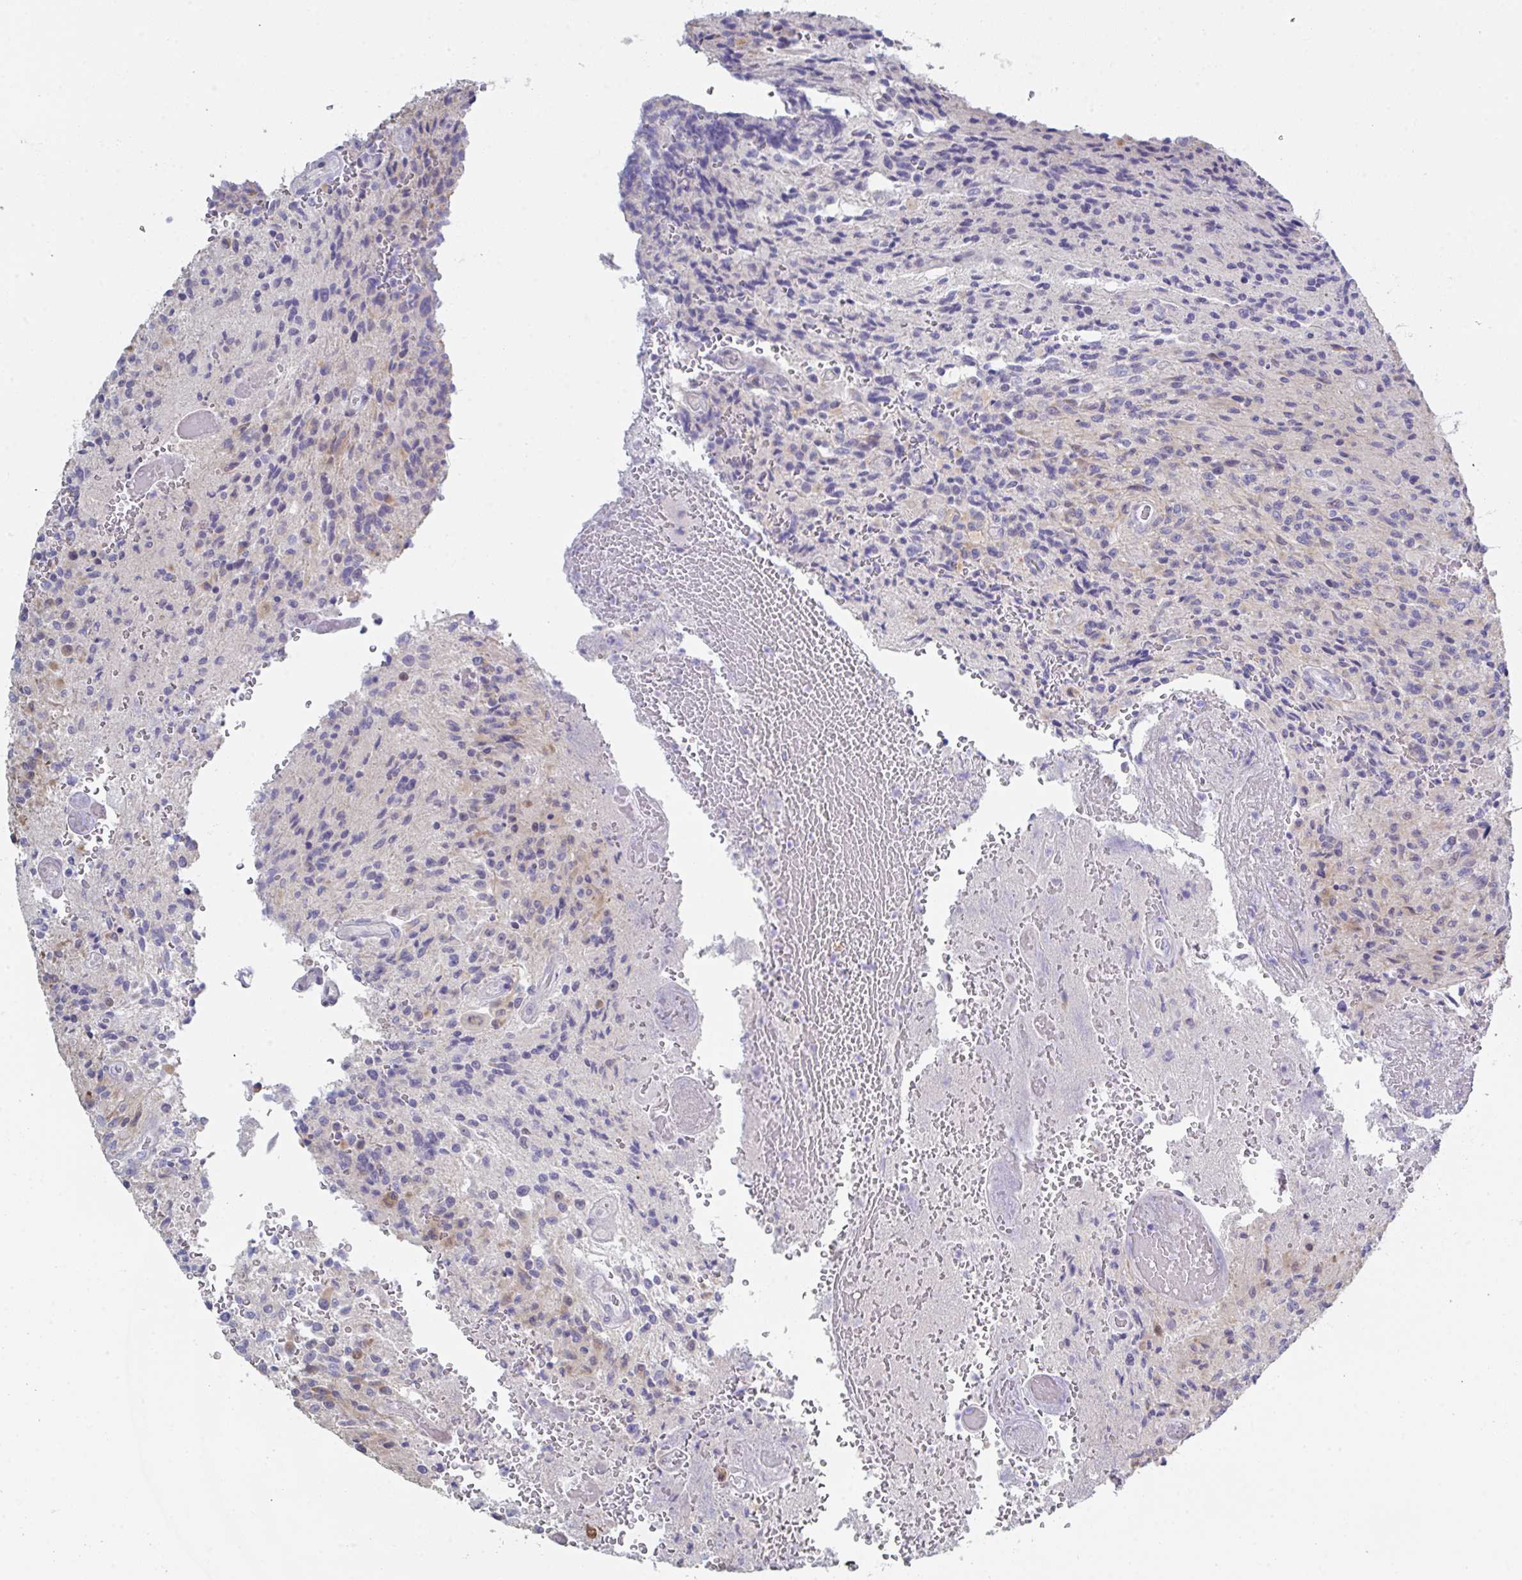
{"staining": {"intensity": "negative", "quantity": "none", "location": "none"}, "tissue": "glioma", "cell_type": "Tumor cells", "image_type": "cancer", "snomed": [{"axis": "morphology", "description": "Normal tissue, NOS"}, {"axis": "morphology", "description": "Glioma, malignant, High grade"}, {"axis": "topography", "description": "Cerebral cortex"}], "caption": "High magnification brightfield microscopy of glioma stained with DAB (3,3'-diaminobenzidine) (brown) and counterstained with hematoxylin (blue): tumor cells show no significant expression.", "gene": "FBXO47", "patient": {"sex": "male", "age": 56}}